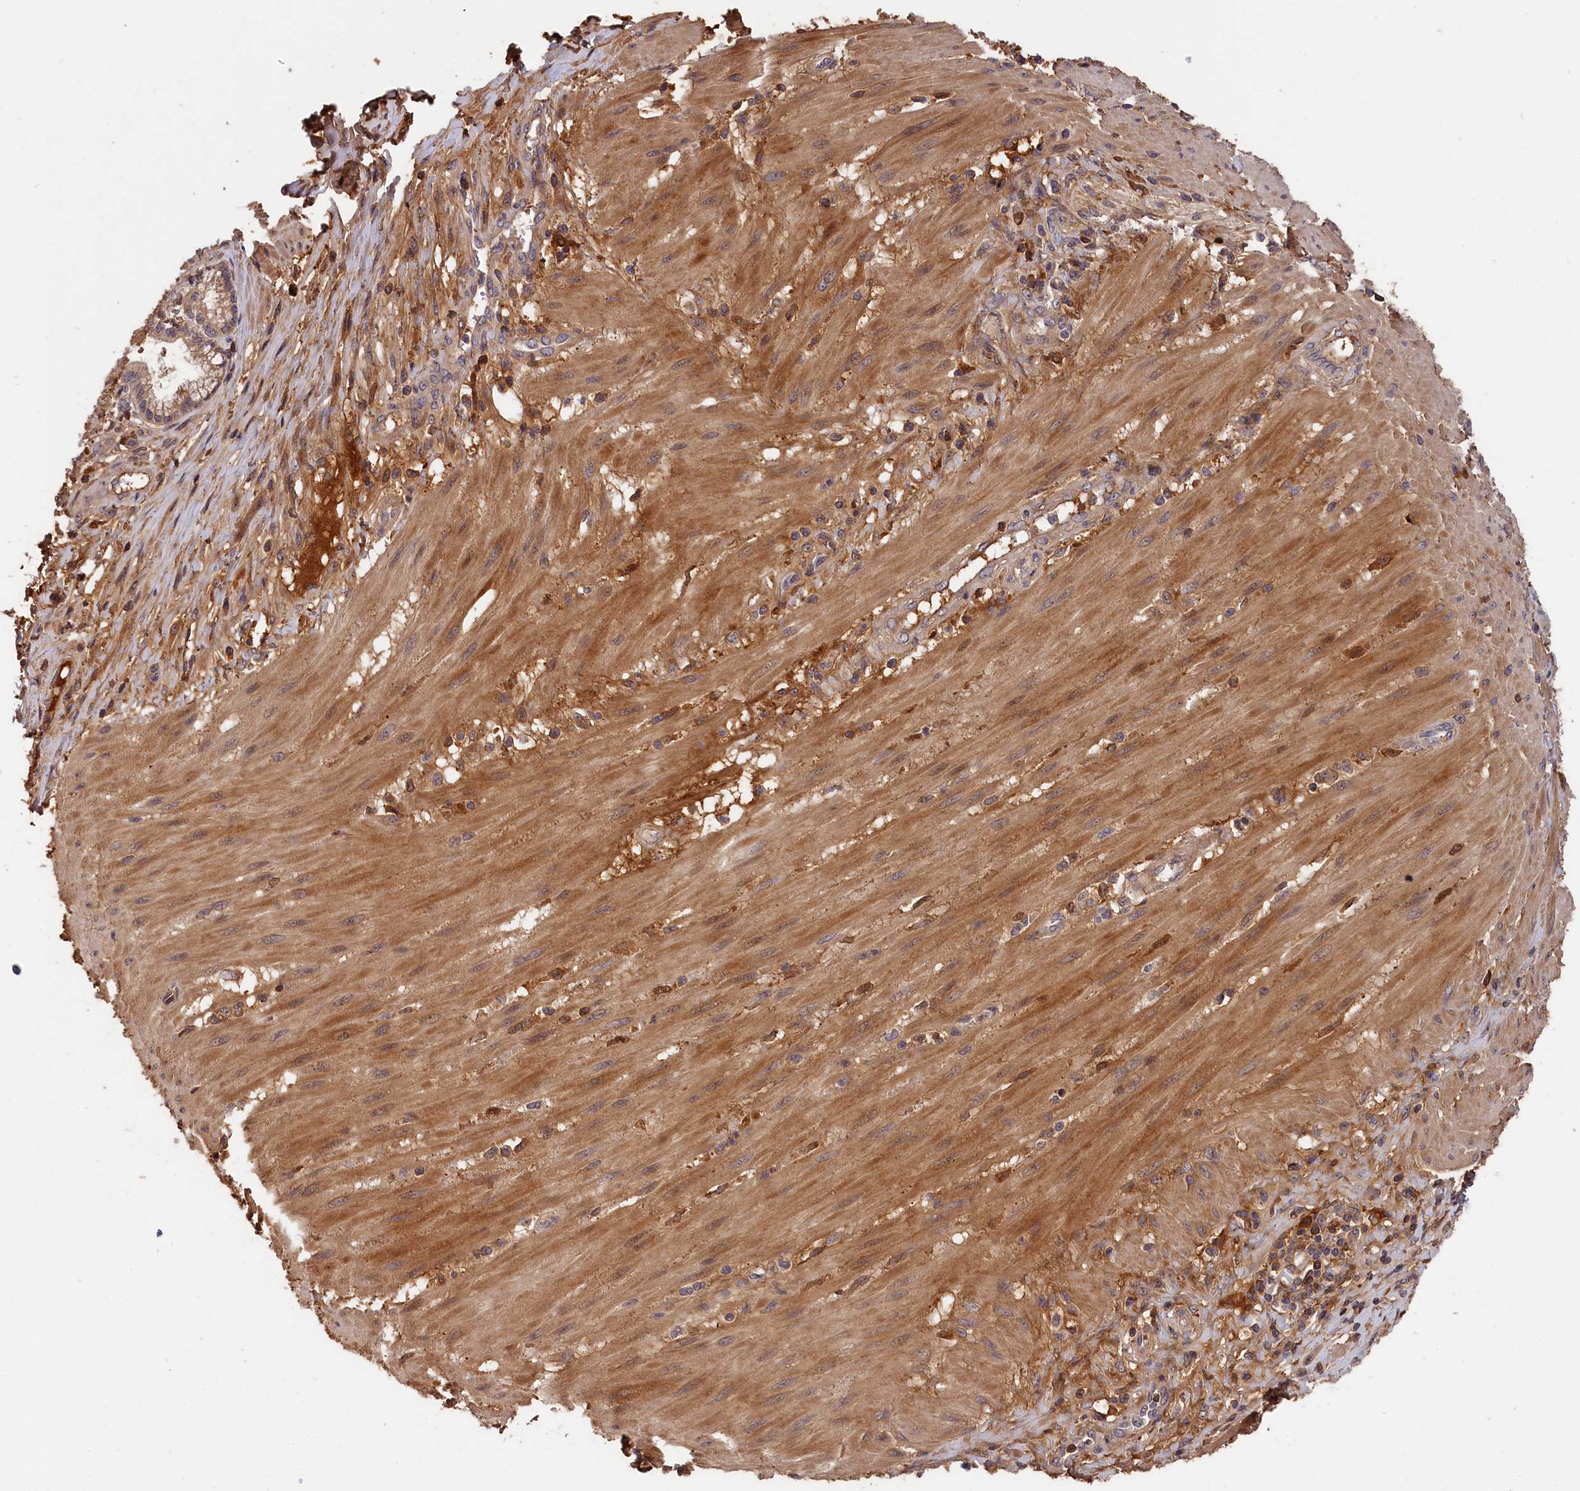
{"staining": {"intensity": "moderate", "quantity": ">75%", "location": "cytoplasmic/membranous"}, "tissue": "pancreatic cancer", "cell_type": "Tumor cells", "image_type": "cancer", "snomed": [{"axis": "morphology", "description": "Adenocarcinoma, NOS"}, {"axis": "topography", "description": "Pancreas"}], "caption": "Immunohistochemical staining of human pancreatic cancer (adenocarcinoma) exhibits medium levels of moderate cytoplasmic/membranous staining in approximately >75% of tumor cells.", "gene": "ITIH1", "patient": {"sex": "male", "age": 72}}